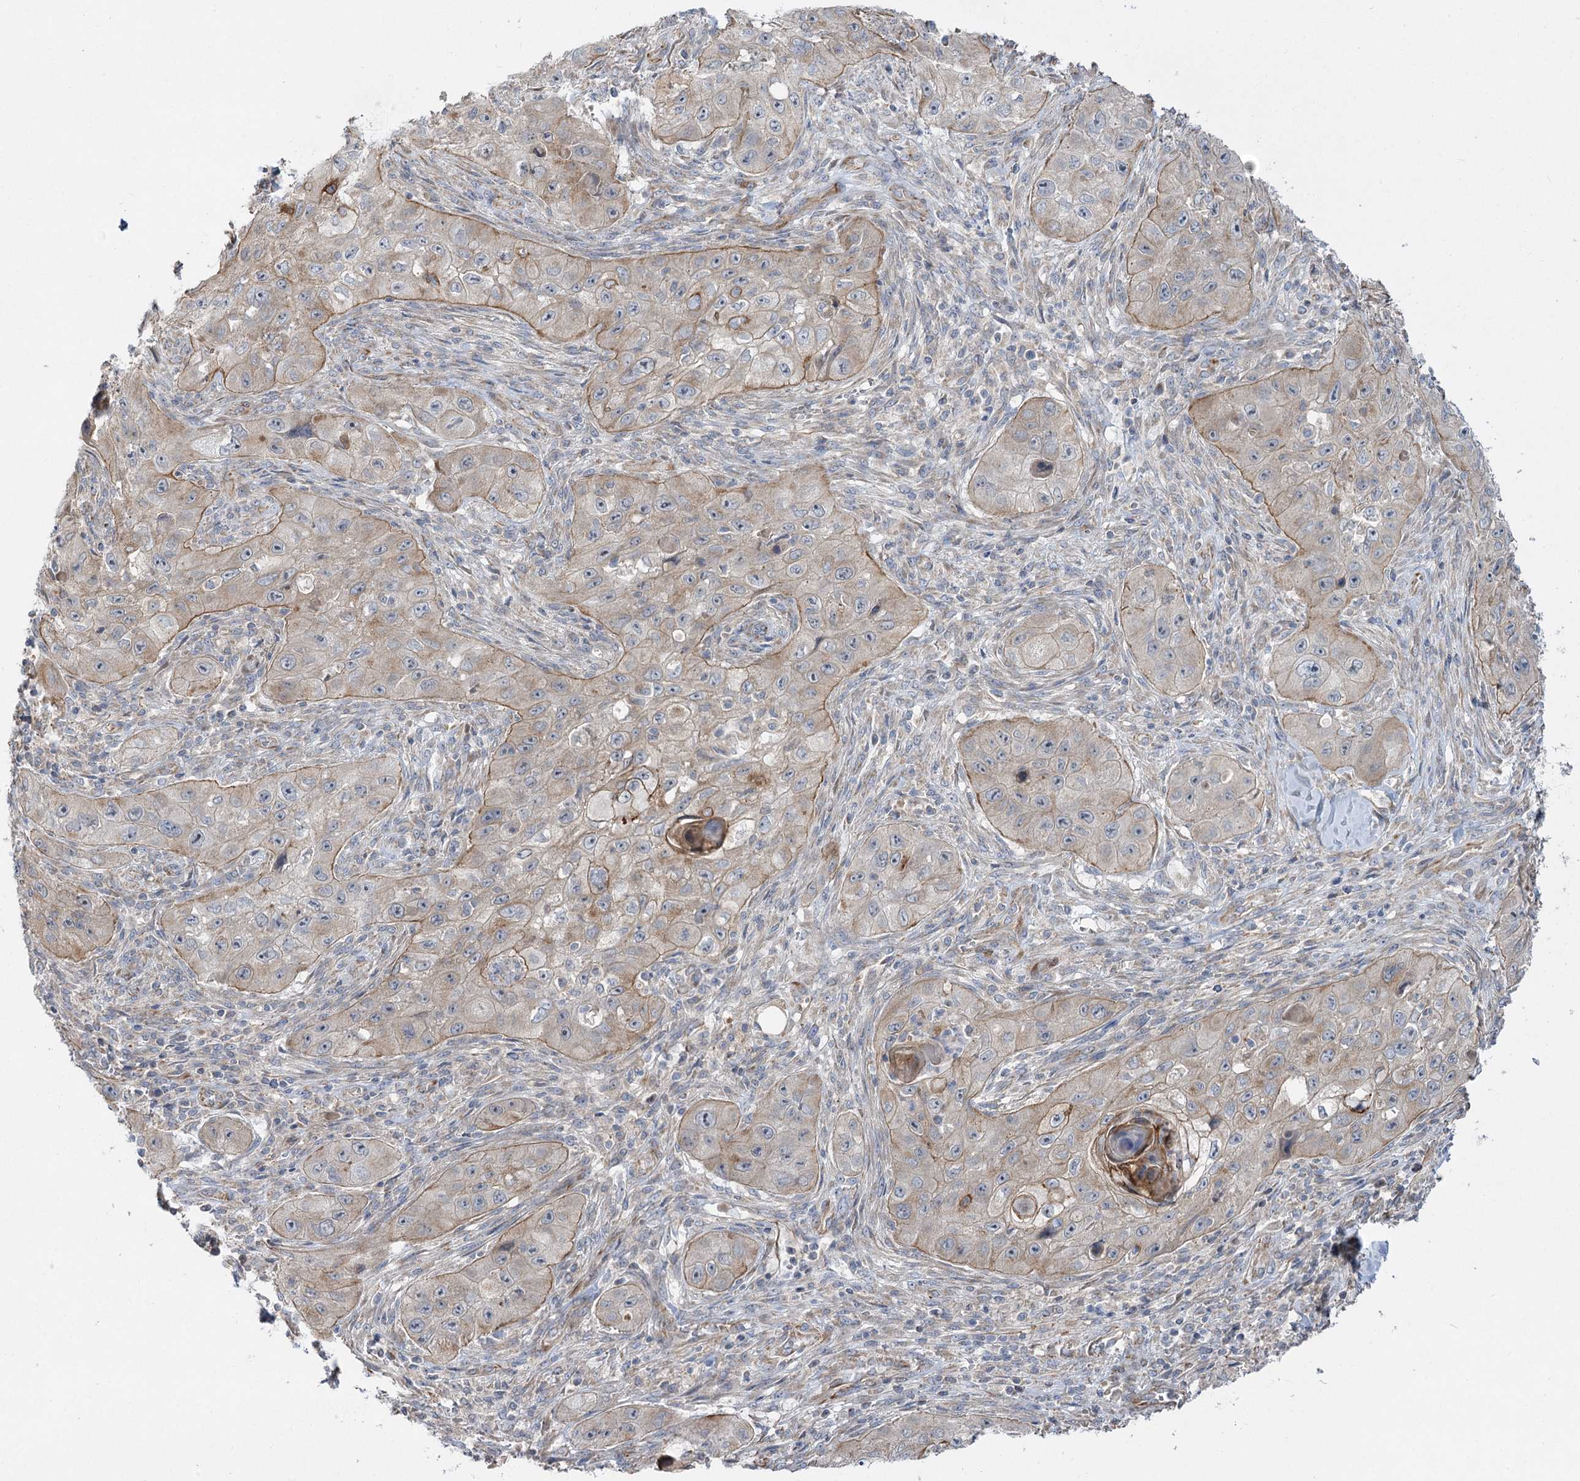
{"staining": {"intensity": "moderate", "quantity": "25%-75%", "location": "cytoplasmic/membranous"}, "tissue": "skin cancer", "cell_type": "Tumor cells", "image_type": "cancer", "snomed": [{"axis": "morphology", "description": "Squamous cell carcinoma, NOS"}, {"axis": "topography", "description": "Skin"}, {"axis": "topography", "description": "Subcutis"}], "caption": "Tumor cells demonstrate medium levels of moderate cytoplasmic/membranous expression in about 25%-75% of cells in skin squamous cell carcinoma.", "gene": "KIAA0825", "patient": {"sex": "male", "age": 73}}